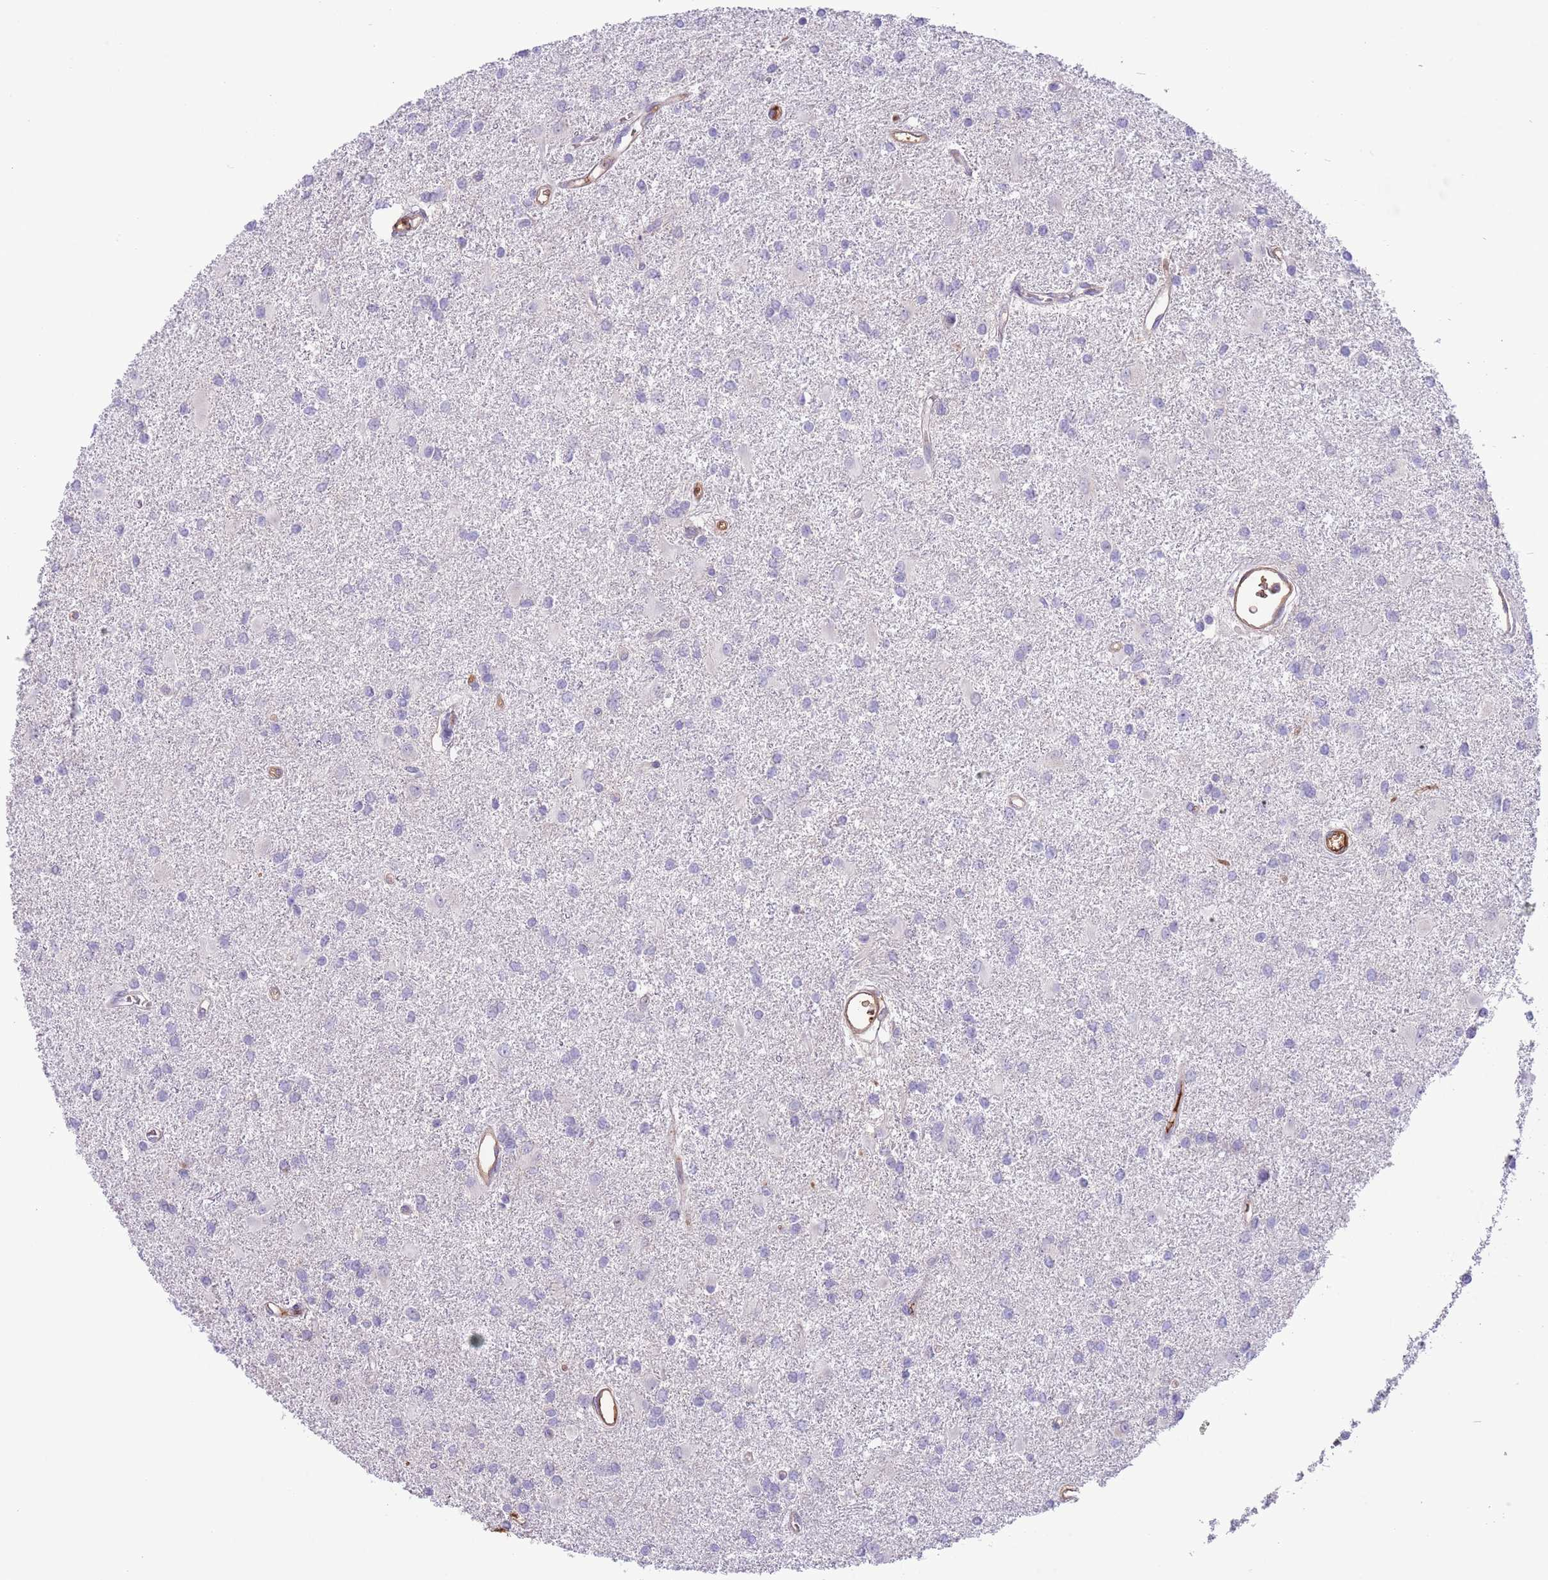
{"staining": {"intensity": "negative", "quantity": "none", "location": "none"}, "tissue": "glioma", "cell_type": "Tumor cells", "image_type": "cancer", "snomed": [{"axis": "morphology", "description": "Glioma, malignant, High grade"}, {"axis": "topography", "description": "Brain"}], "caption": "Histopathology image shows no significant protein staining in tumor cells of malignant high-grade glioma.", "gene": "IGF1", "patient": {"sex": "female", "age": 50}}